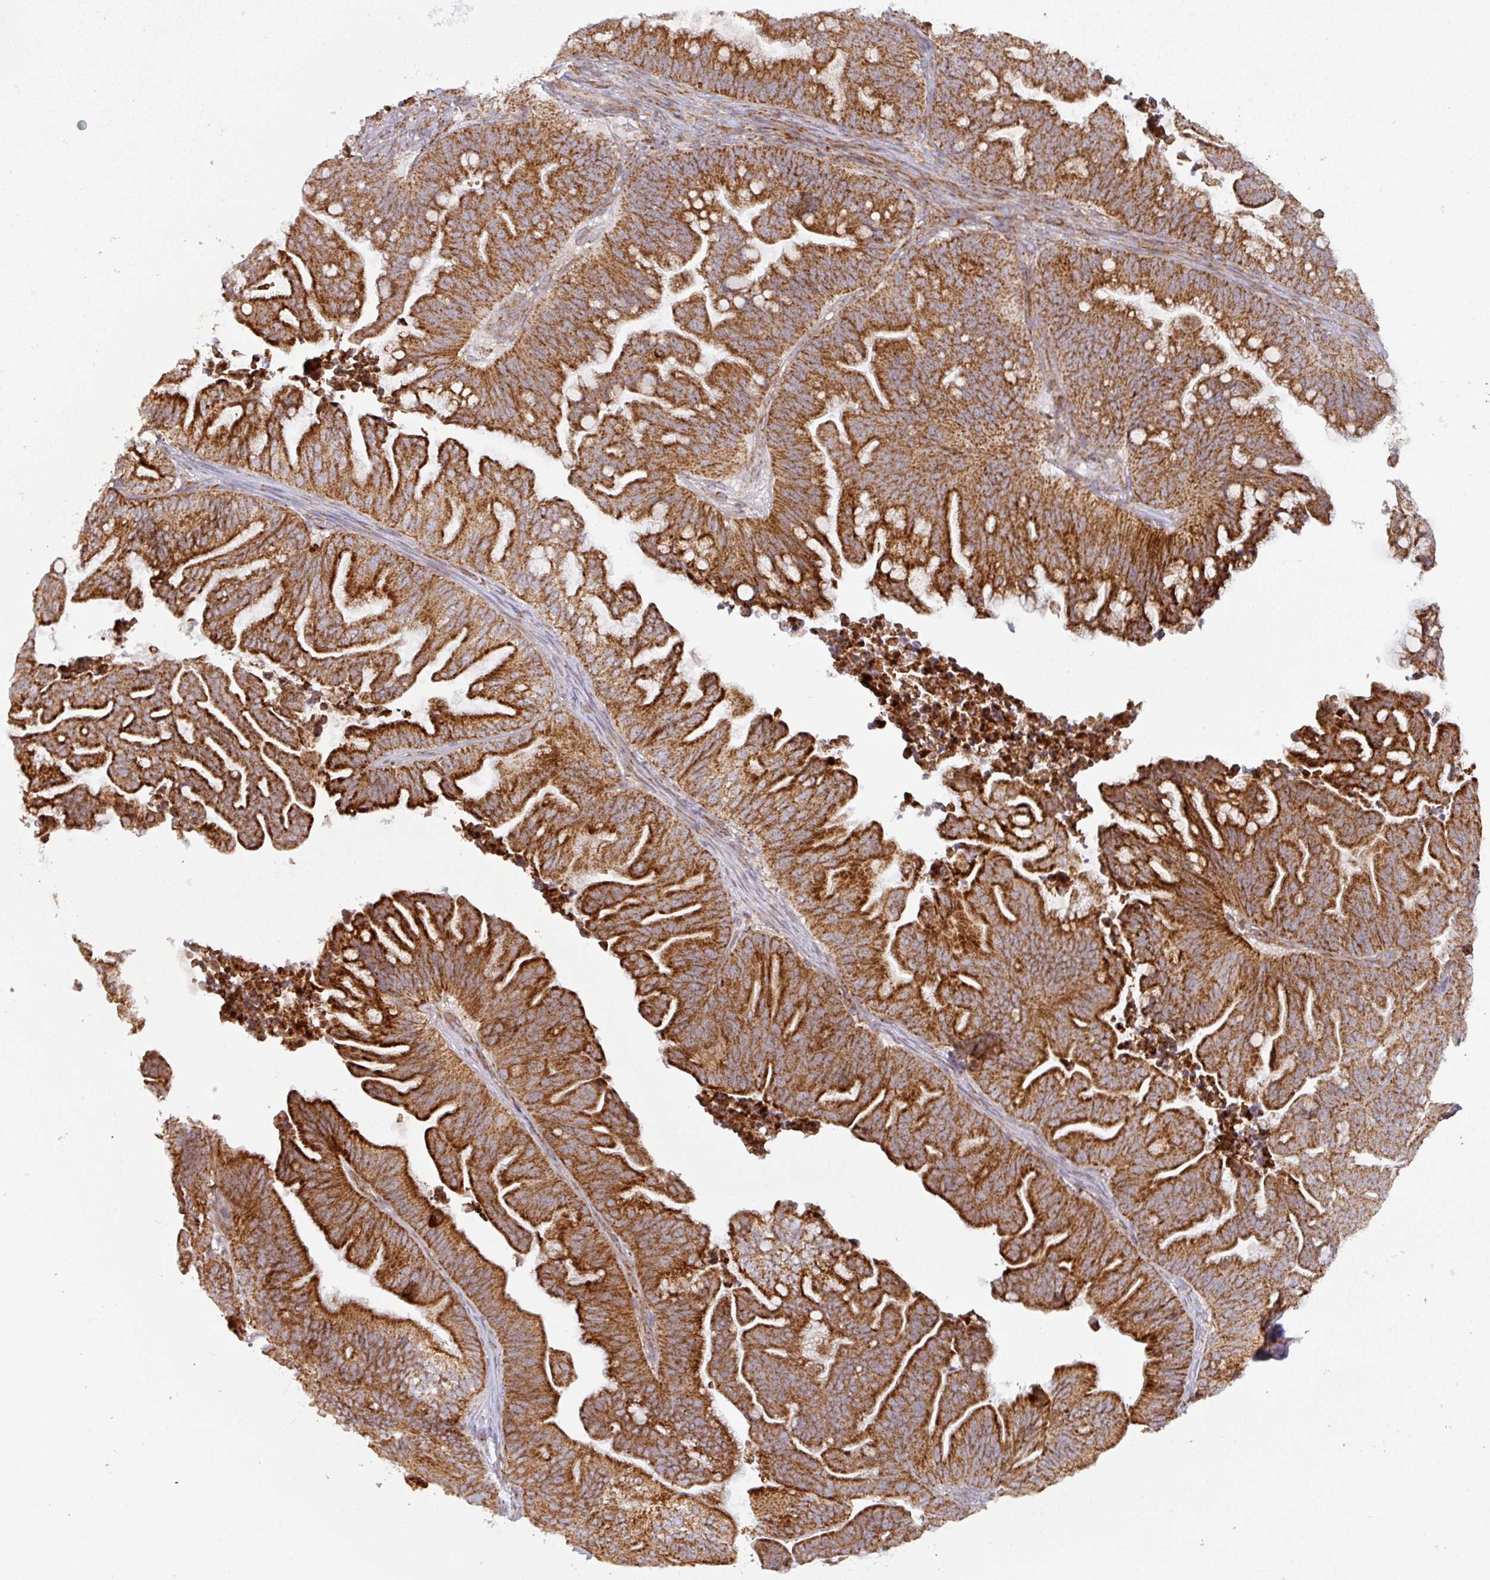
{"staining": {"intensity": "strong", "quantity": ">75%", "location": "cytoplasmic/membranous"}, "tissue": "ovarian cancer", "cell_type": "Tumor cells", "image_type": "cancer", "snomed": [{"axis": "morphology", "description": "Cystadenocarcinoma, mucinous, NOS"}, {"axis": "topography", "description": "Ovary"}], "caption": "Tumor cells reveal high levels of strong cytoplasmic/membranous positivity in about >75% of cells in mucinous cystadenocarcinoma (ovarian).", "gene": "GPD2", "patient": {"sex": "female", "age": 67}}